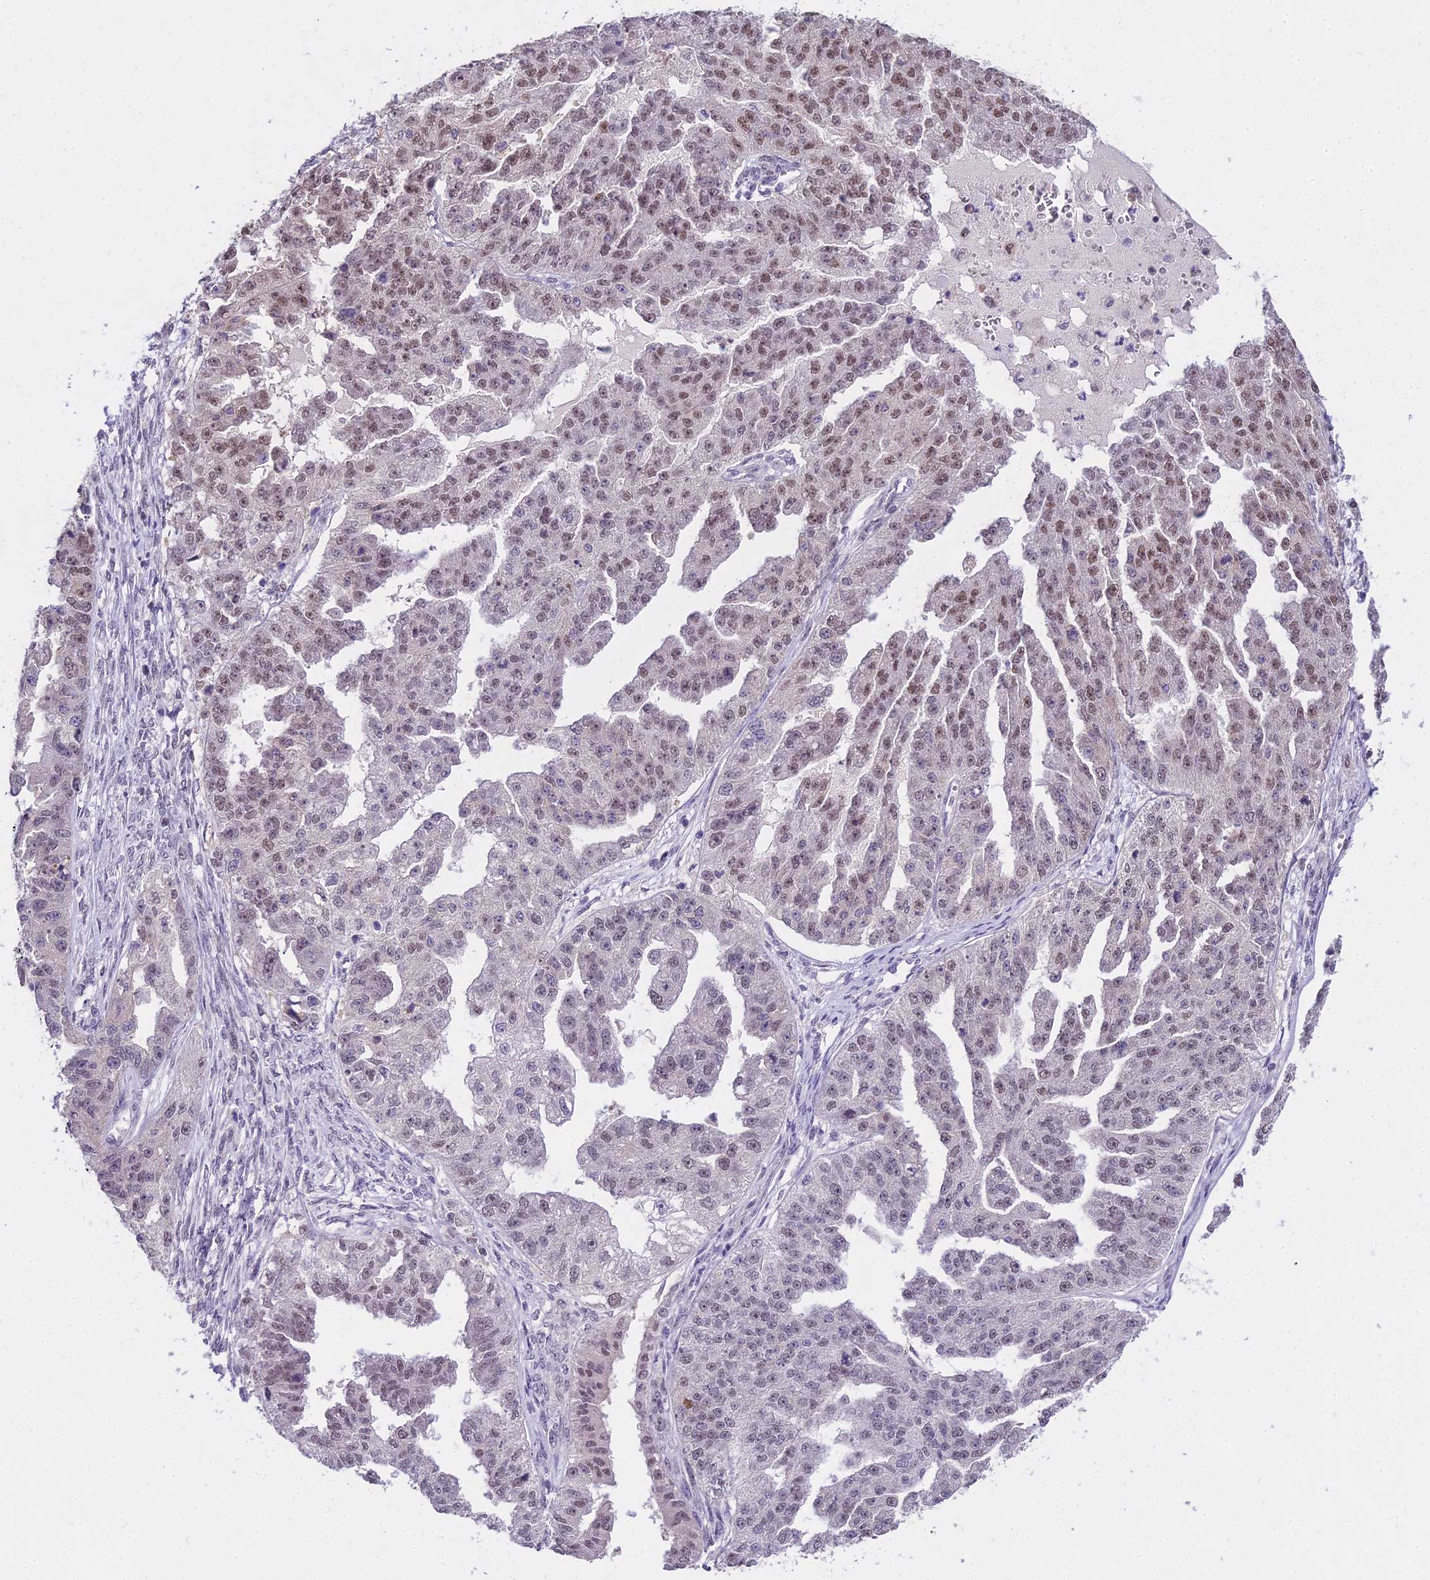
{"staining": {"intensity": "weak", "quantity": "25%-75%", "location": "nuclear"}, "tissue": "ovarian cancer", "cell_type": "Tumor cells", "image_type": "cancer", "snomed": [{"axis": "morphology", "description": "Cystadenocarcinoma, serous, NOS"}, {"axis": "topography", "description": "Ovary"}], "caption": "Immunohistochemistry of ovarian cancer displays low levels of weak nuclear staining in approximately 25%-75% of tumor cells.", "gene": "MAT2A", "patient": {"sex": "female", "age": 58}}